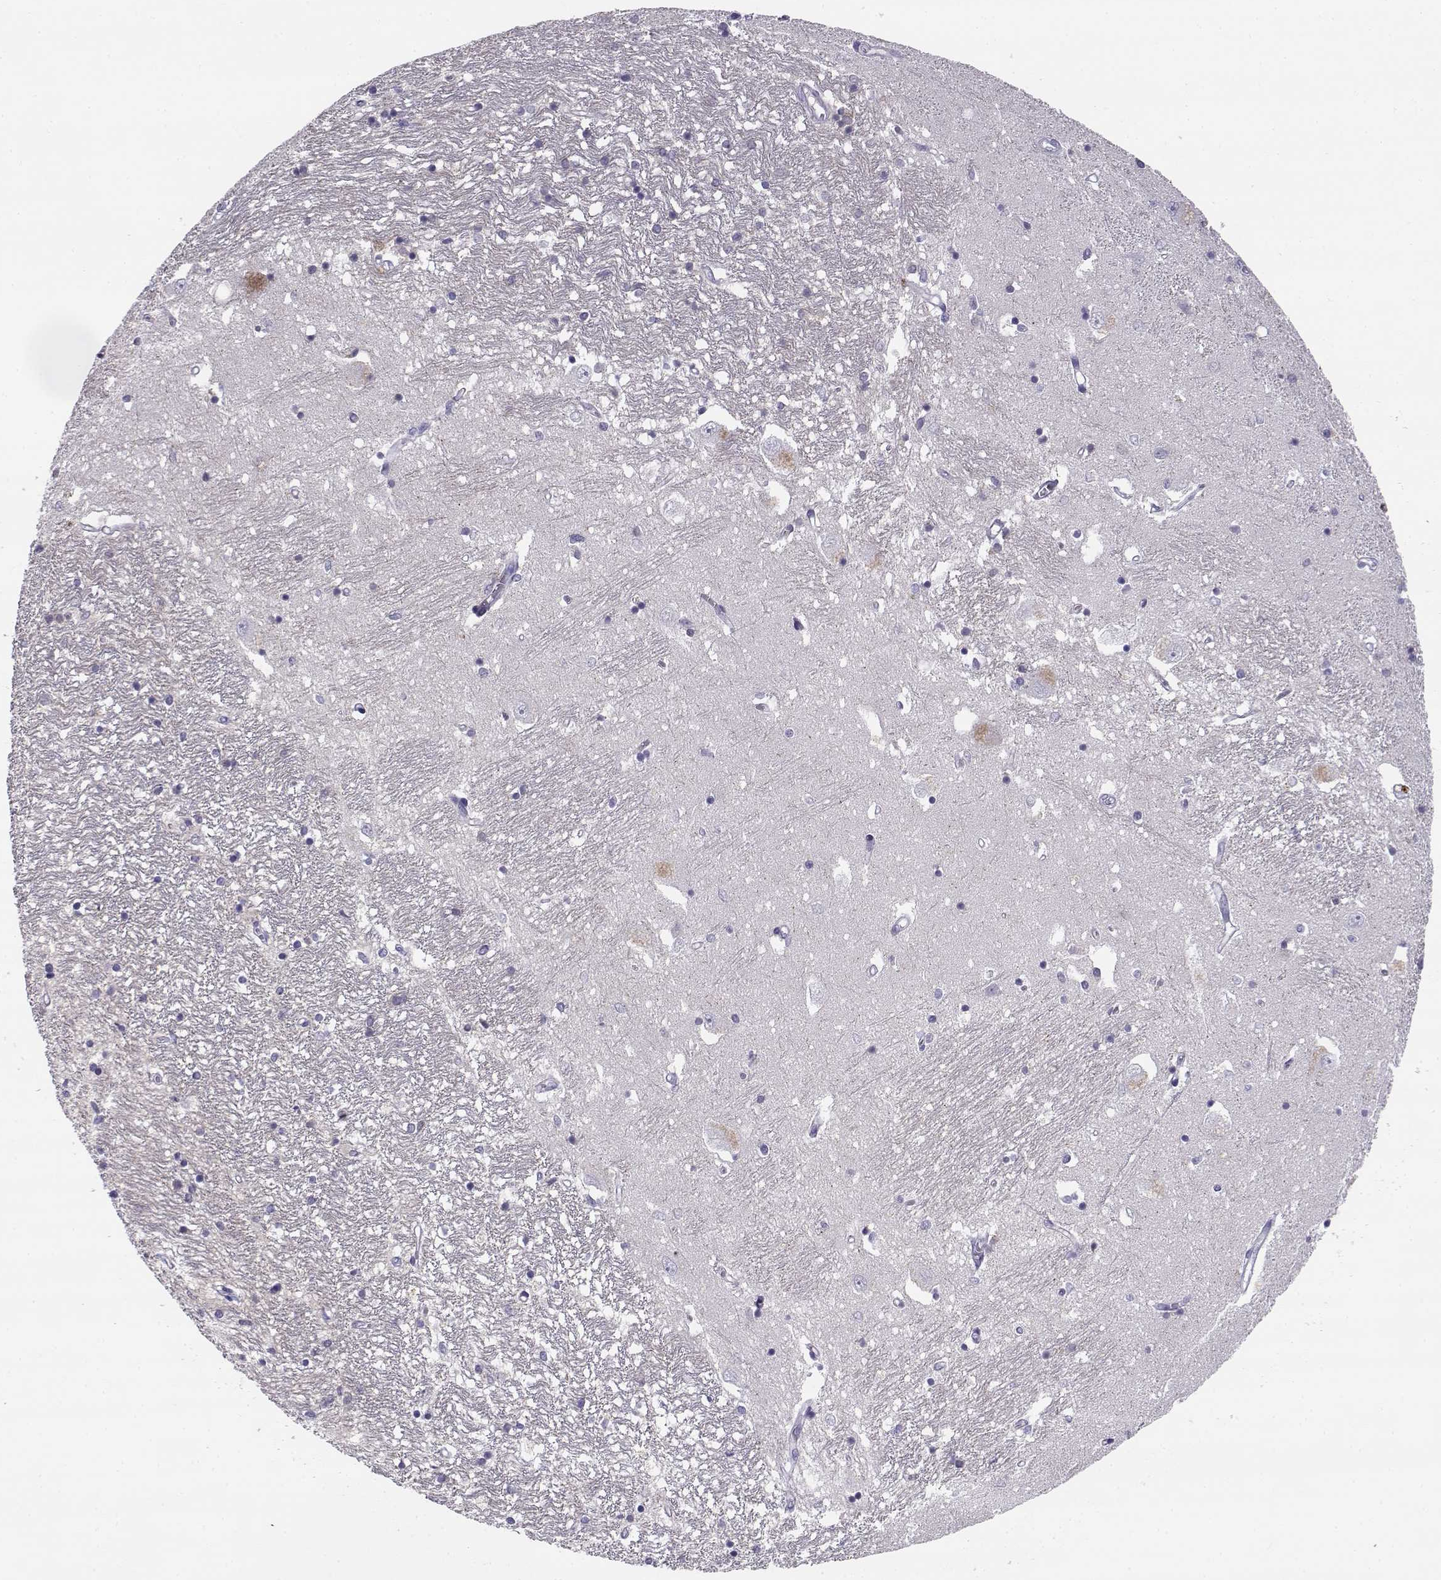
{"staining": {"intensity": "negative", "quantity": "none", "location": "none"}, "tissue": "caudate", "cell_type": "Glial cells", "image_type": "normal", "snomed": [{"axis": "morphology", "description": "Normal tissue, NOS"}, {"axis": "topography", "description": "Lateral ventricle wall"}], "caption": "Immunohistochemistry (IHC) photomicrograph of unremarkable human caudate stained for a protein (brown), which shows no expression in glial cells.", "gene": "SLCO6A1", "patient": {"sex": "female", "age": 71}}